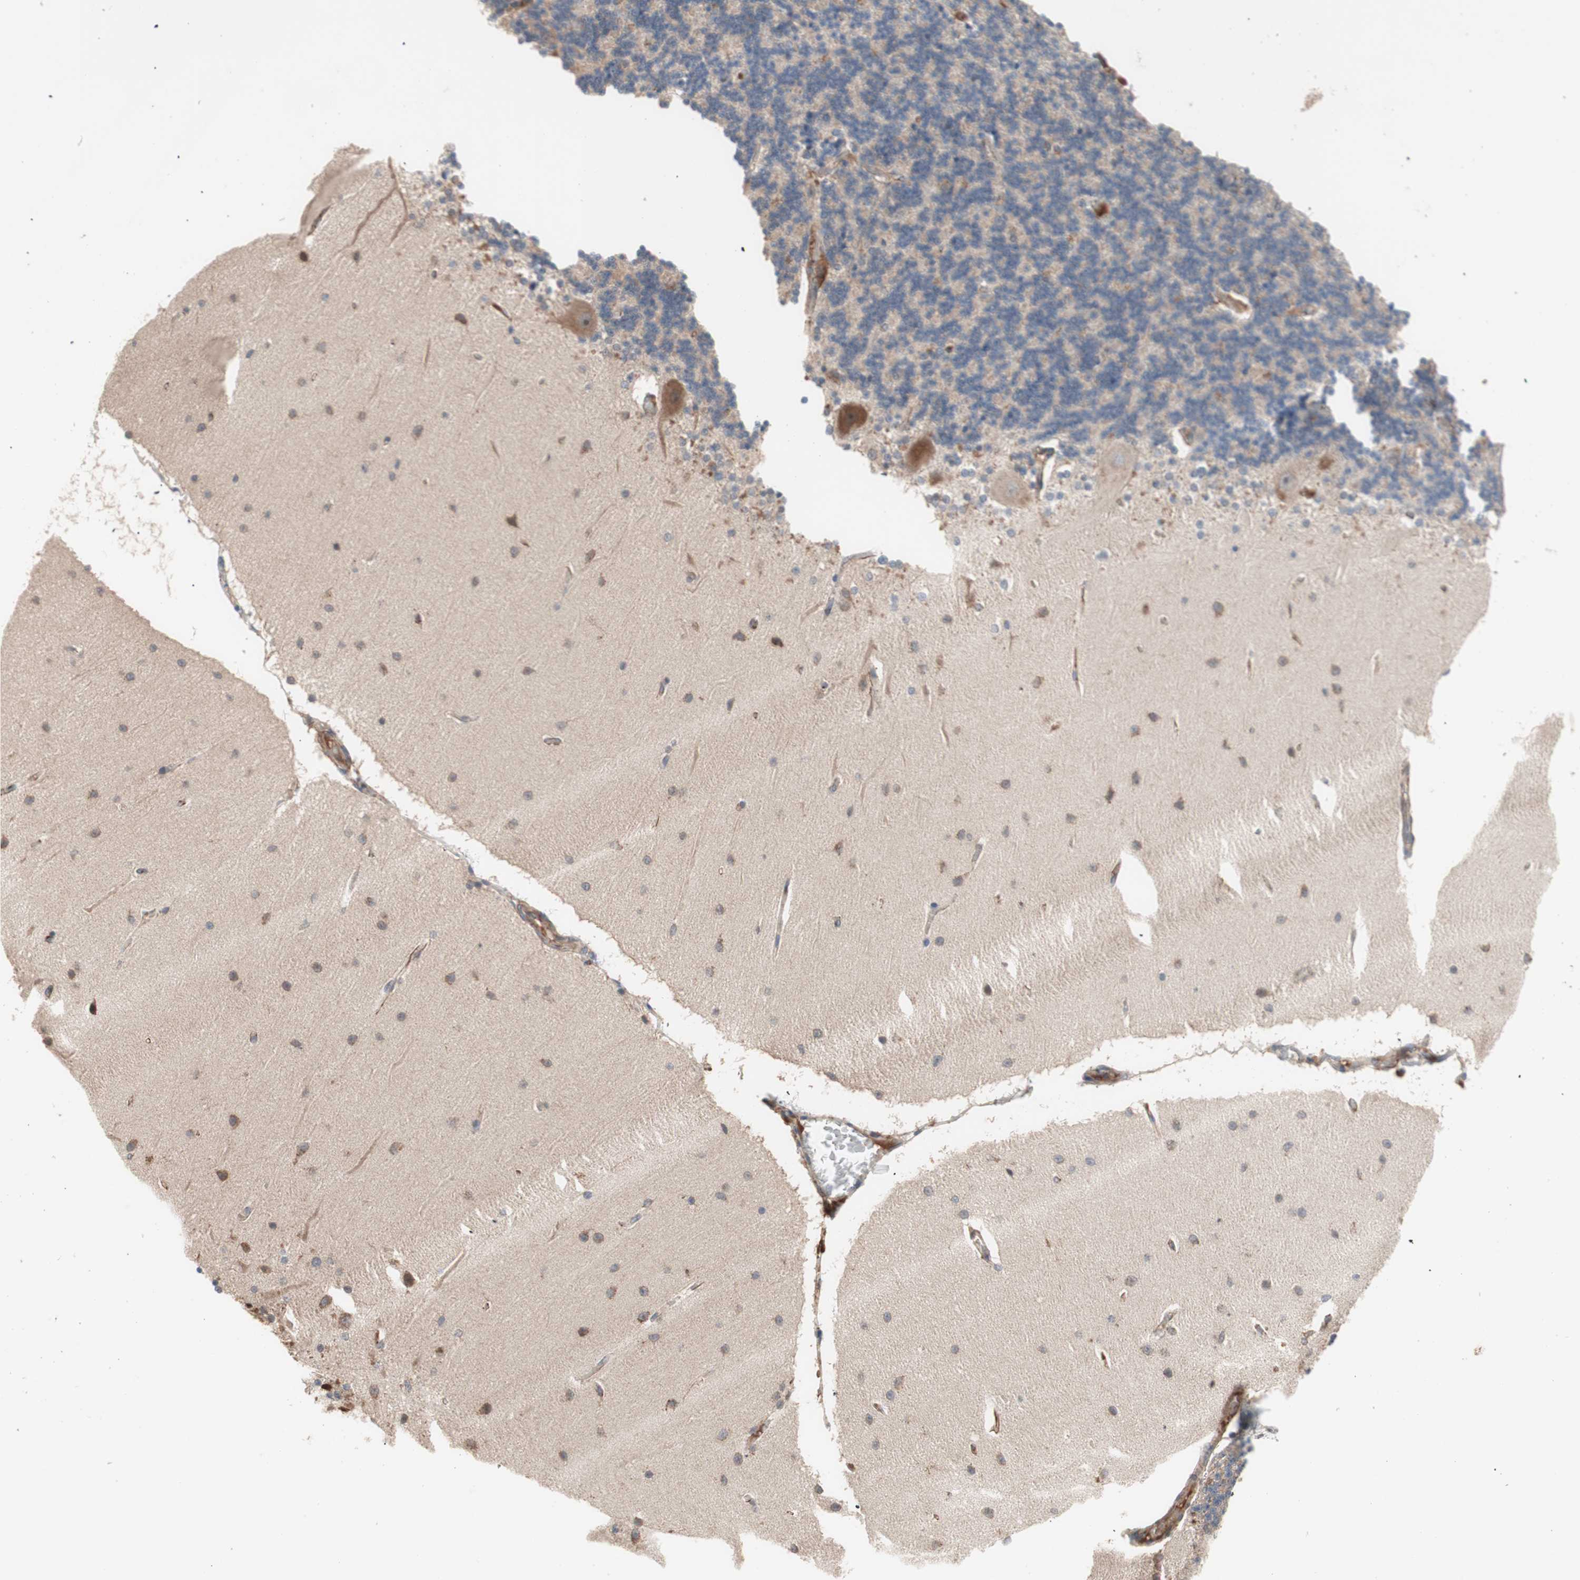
{"staining": {"intensity": "negative", "quantity": "none", "location": "none"}, "tissue": "cerebellum", "cell_type": "Cells in granular layer", "image_type": "normal", "snomed": [{"axis": "morphology", "description": "Normal tissue, NOS"}, {"axis": "topography", "description": "Cerebellum"}], "caption": "Immunohistochemistry micrograph of unremarkable human cerebellum stained for a protein (brown), which displays no expression in cells in granular layer.", "gene": "HMBS", "patient": {"sex": "female", "age": 54}}